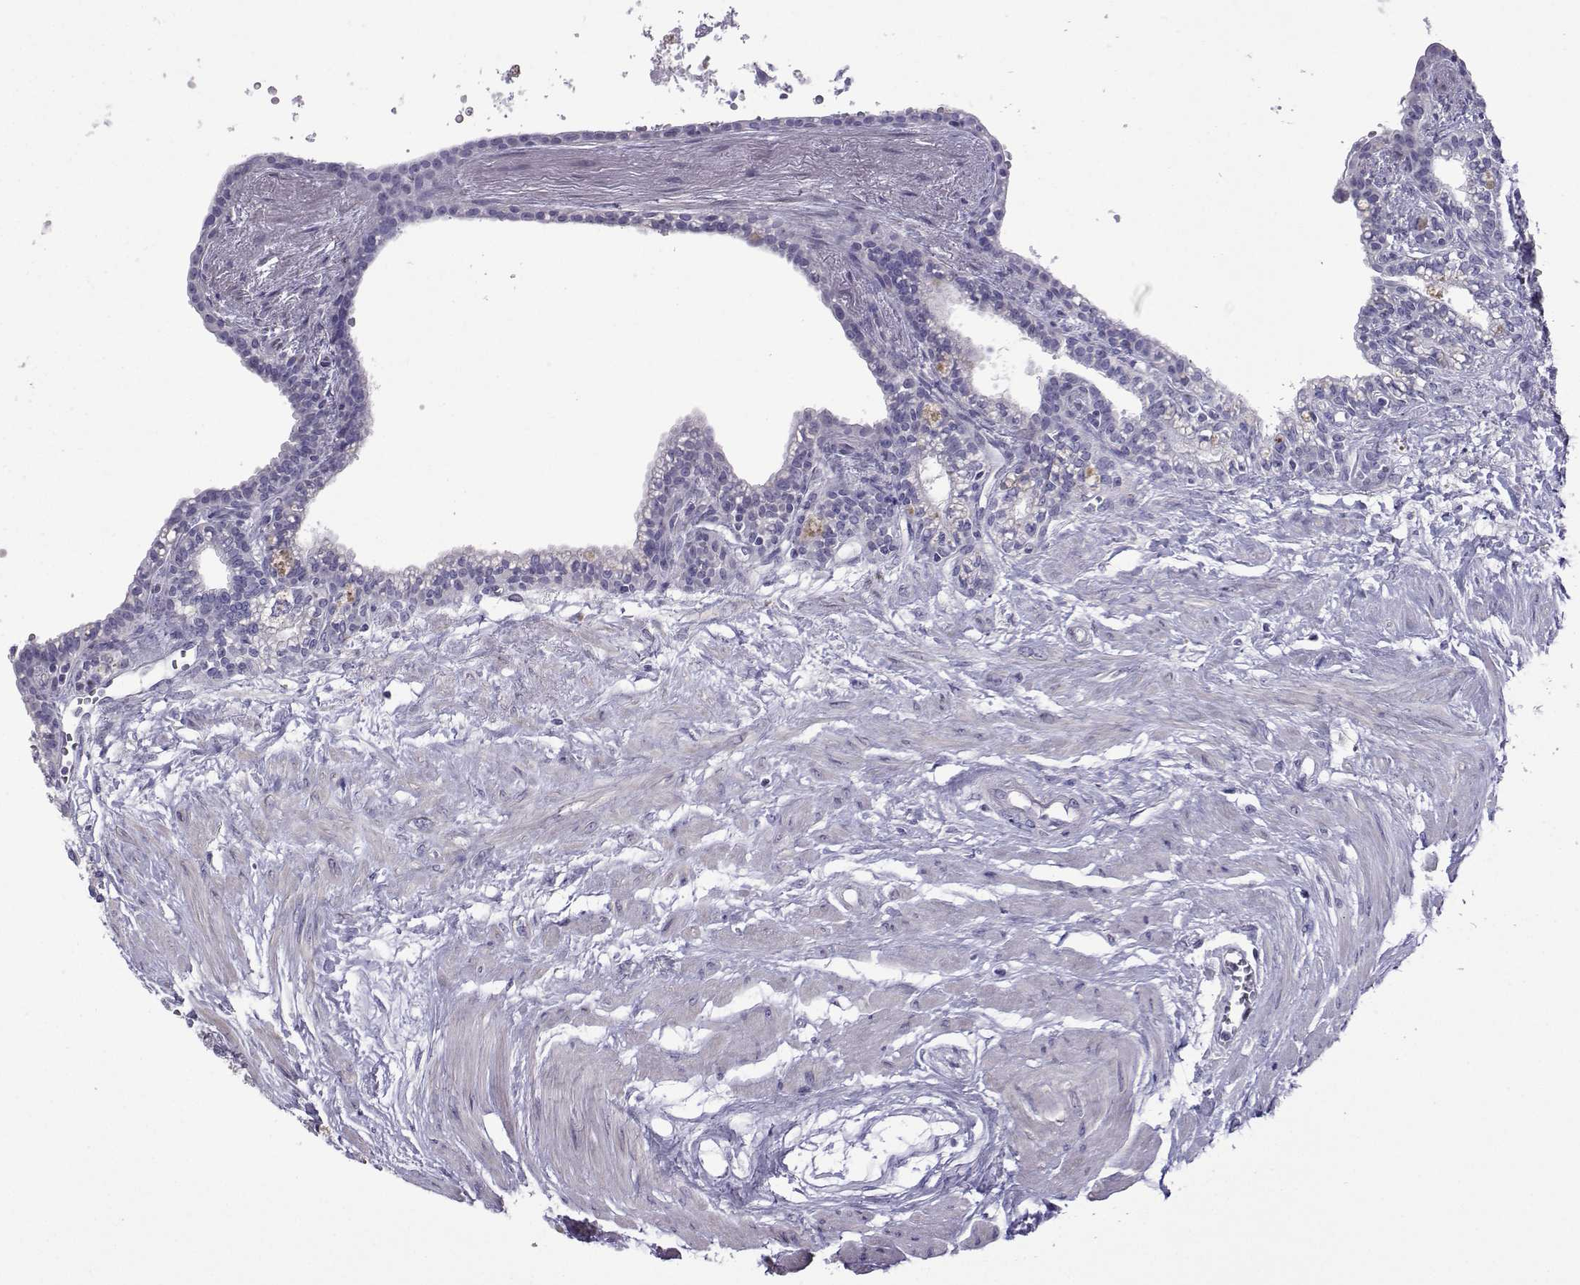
{"staining": {"intensity": "negative", "quantity": "none", "location": "none"}, "tissue": "seminal vesicle", "cell_type": "Glandular cells", "image_type": "normal", "snomed": [{"axis": "morphology", "description": "Normal tissue, NOS"}, {"axis": "morphology", "description": "Urothelial carcinoma, NOS"}, {"axis": "topography", "description": "Urinary bladder"}, {"axis": "topography", "description": "Seminal veicle"}], "caption": "This is an immunohistochemistry micrograph of benign seminal vesicle. There is no staining in glandular cells.", "gene": "CFAP70", "patient": {"sex": "male", "age": 76}}